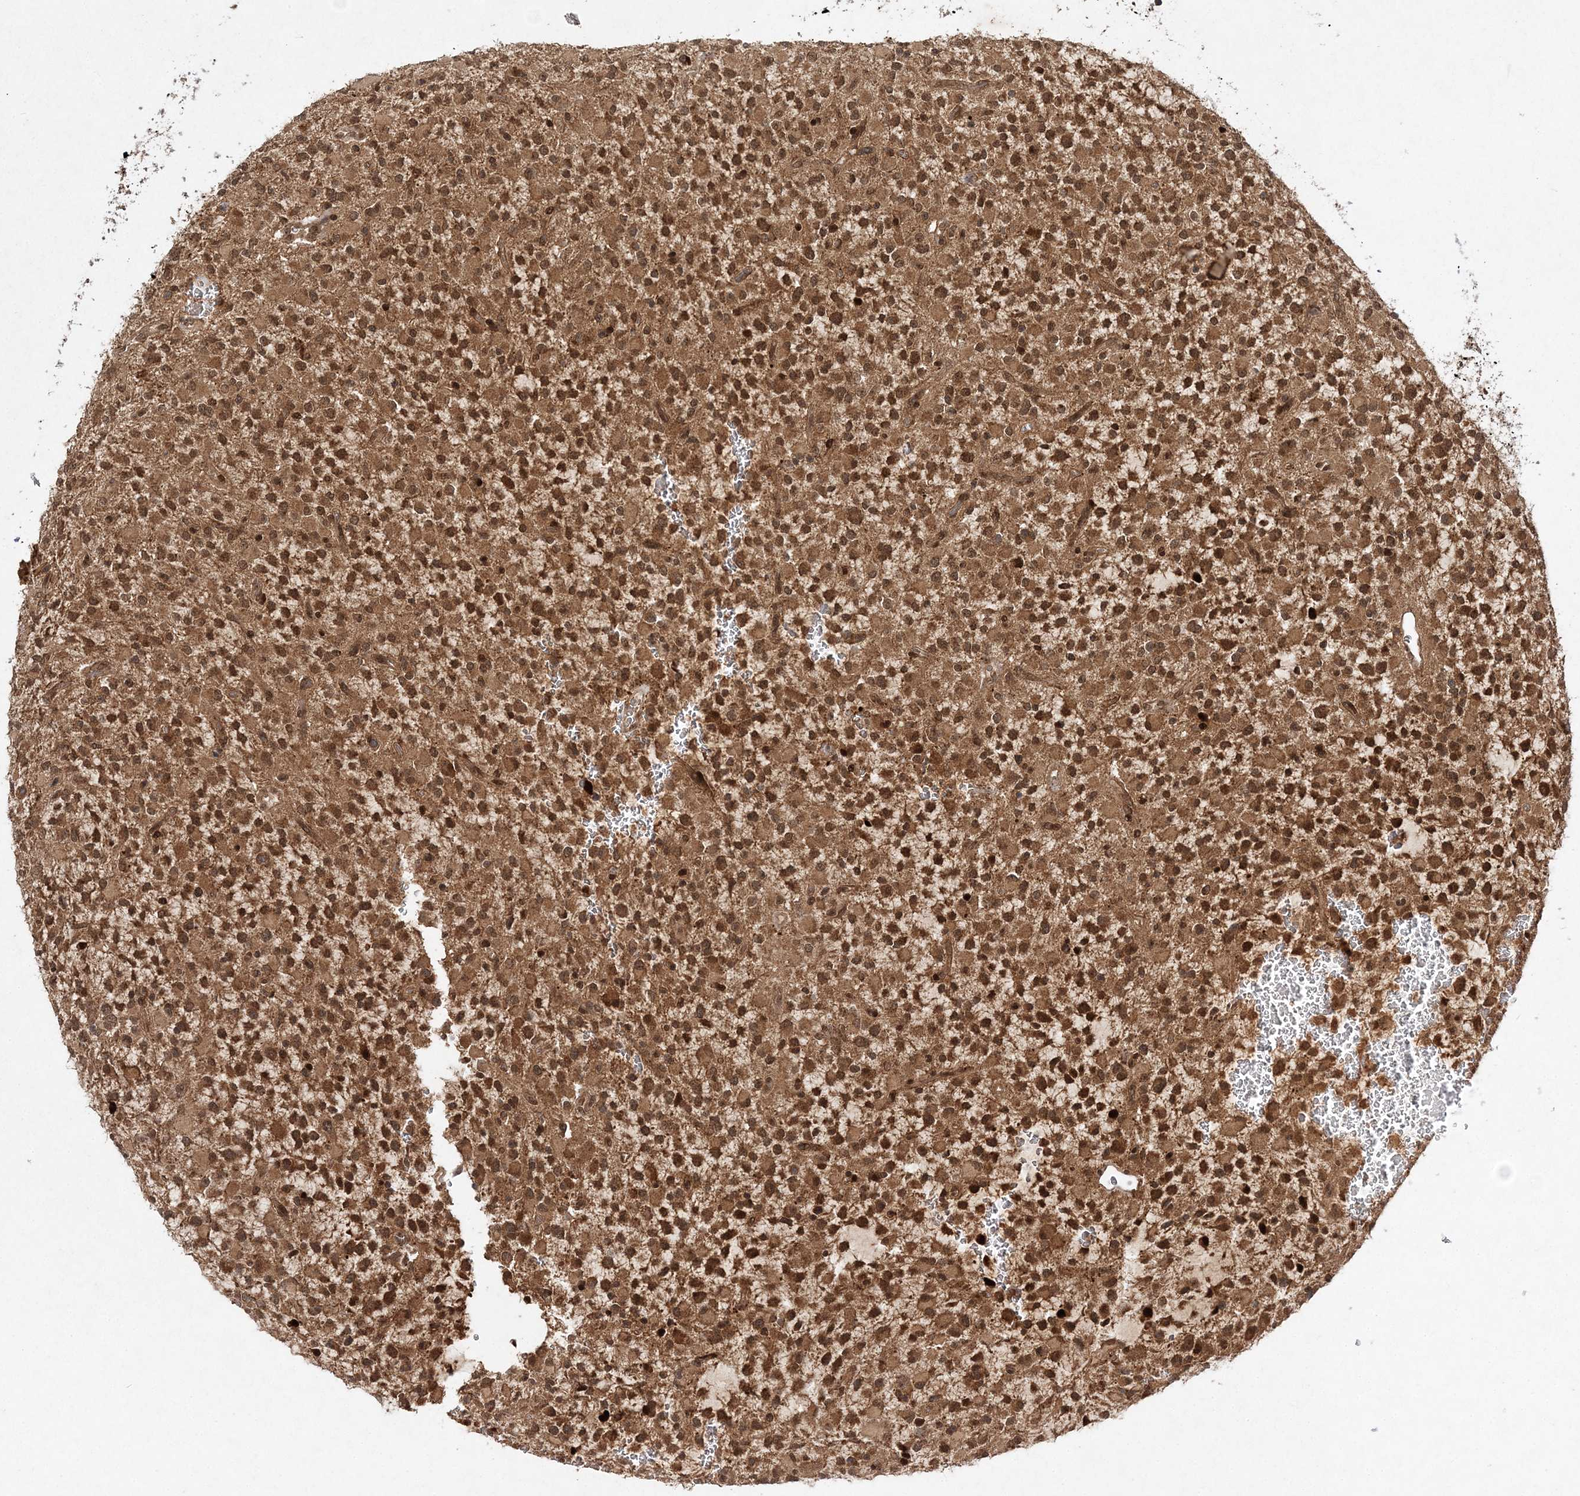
{"staining": {"intensity": "strong", "quantity": ">75%", "location": "cytoplasmic/membranous,nuclear"}, "tissue": "glioma", "cell_type": "Tumor cells", "image_type": "cancer", "snomed": [{"axis": "morphology", "description": "Glioma, malignant, High grade"}, {"axis": "topography", "description": "Brain"}], "caption": "Brown immunohistochemical staining in glioma demonstrates strong cytoplasmic/membranous and nuclear positivity in approximately >75% of tumor cells.", "gene": "NIF3L1", "patient": {"sex": "male", "age": 34}}